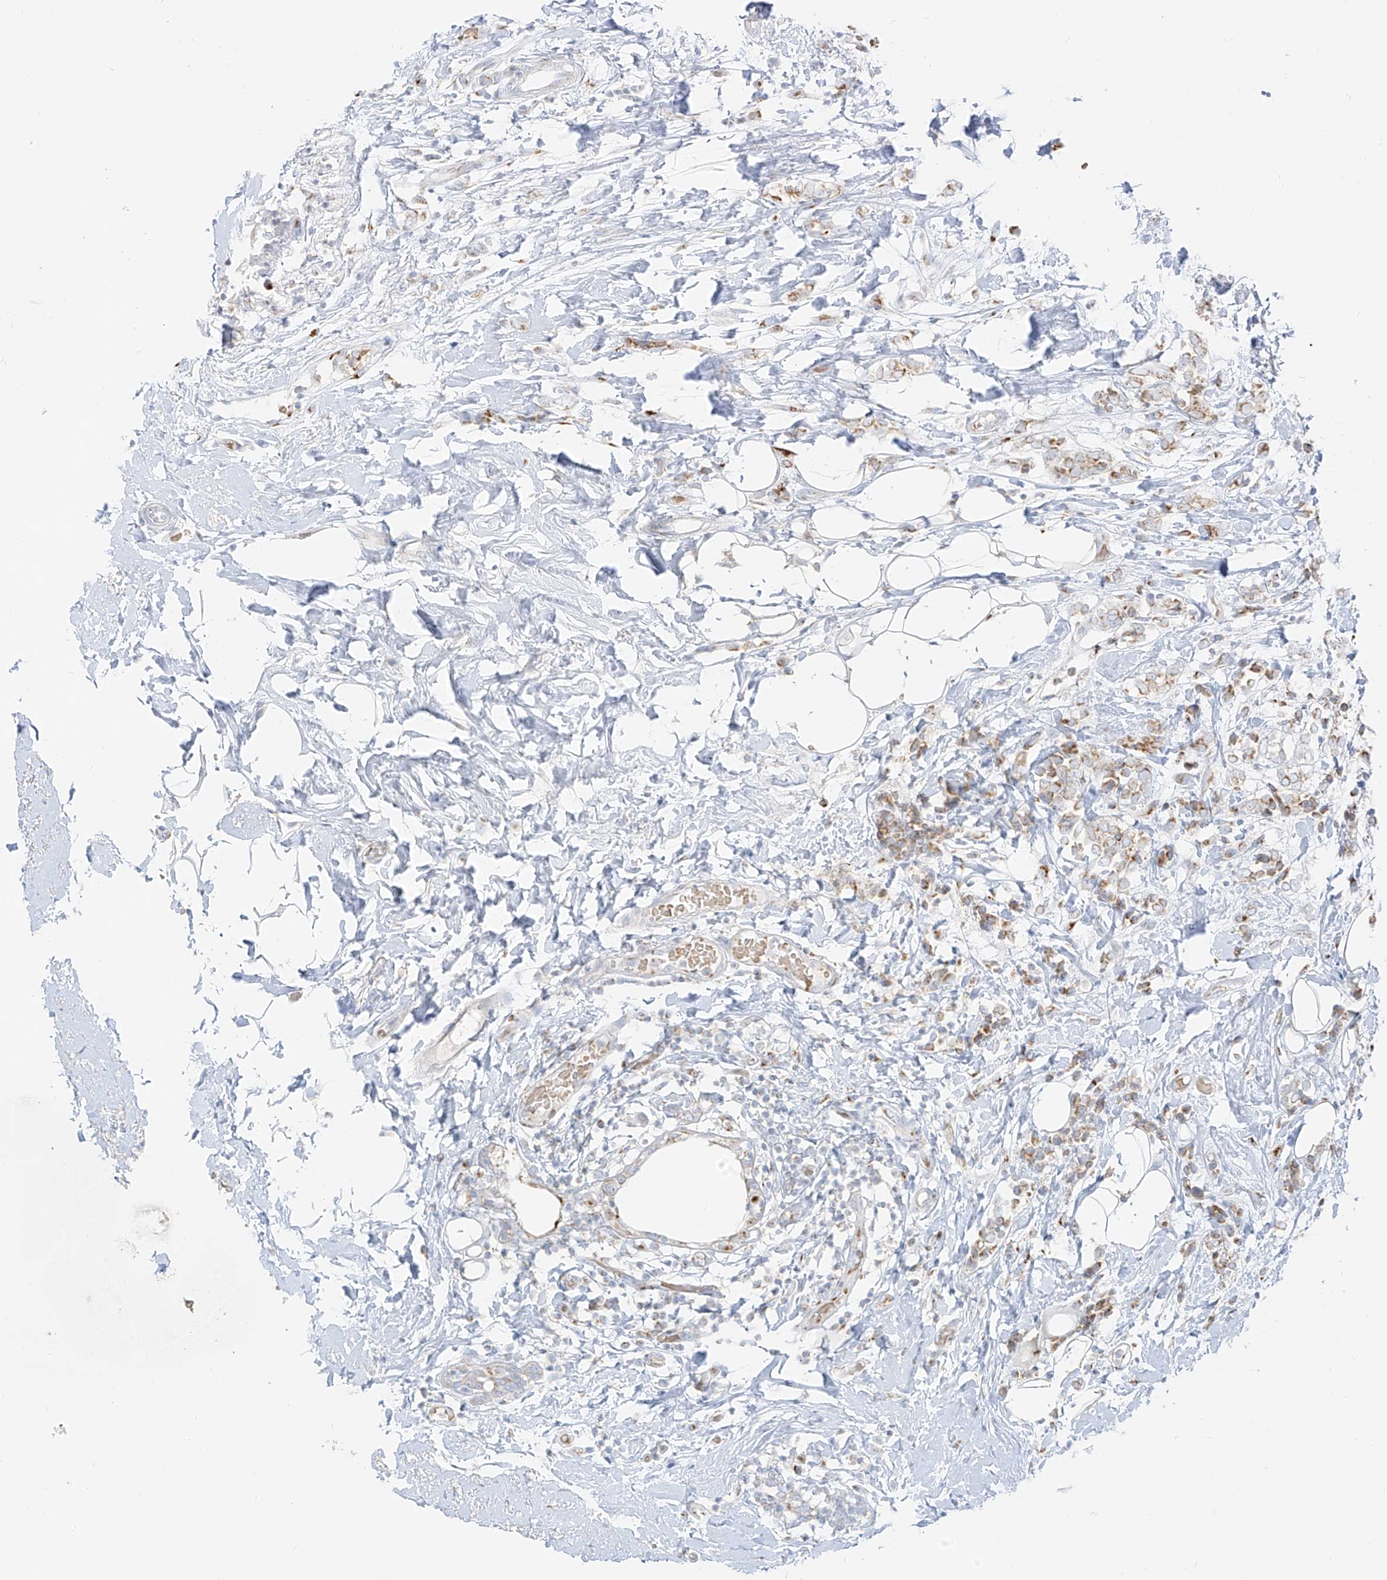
{"staining": {"intensity": "moderate", "quantity": ">75%", "location": "cytoplasmic/membranous"}, "tissue": "breast cancer", "cell_type": "Tumor cells", "image_type": "cancer", "snomed": [{"axis": "morphology", "description": "Normal tissue, NOS"}, {"axis": "morphology", "description": "Lobular carcinoma"}, {"axis": "topography", "description": "Breast"}], "caption": "Protein staining shows moderate cytoplasmic/membranous staining in about >75% of tumor cells in breast lobular carcinoma.", "gene": "TMEM87B", "patient": {"sex": "female", "age": 47}}